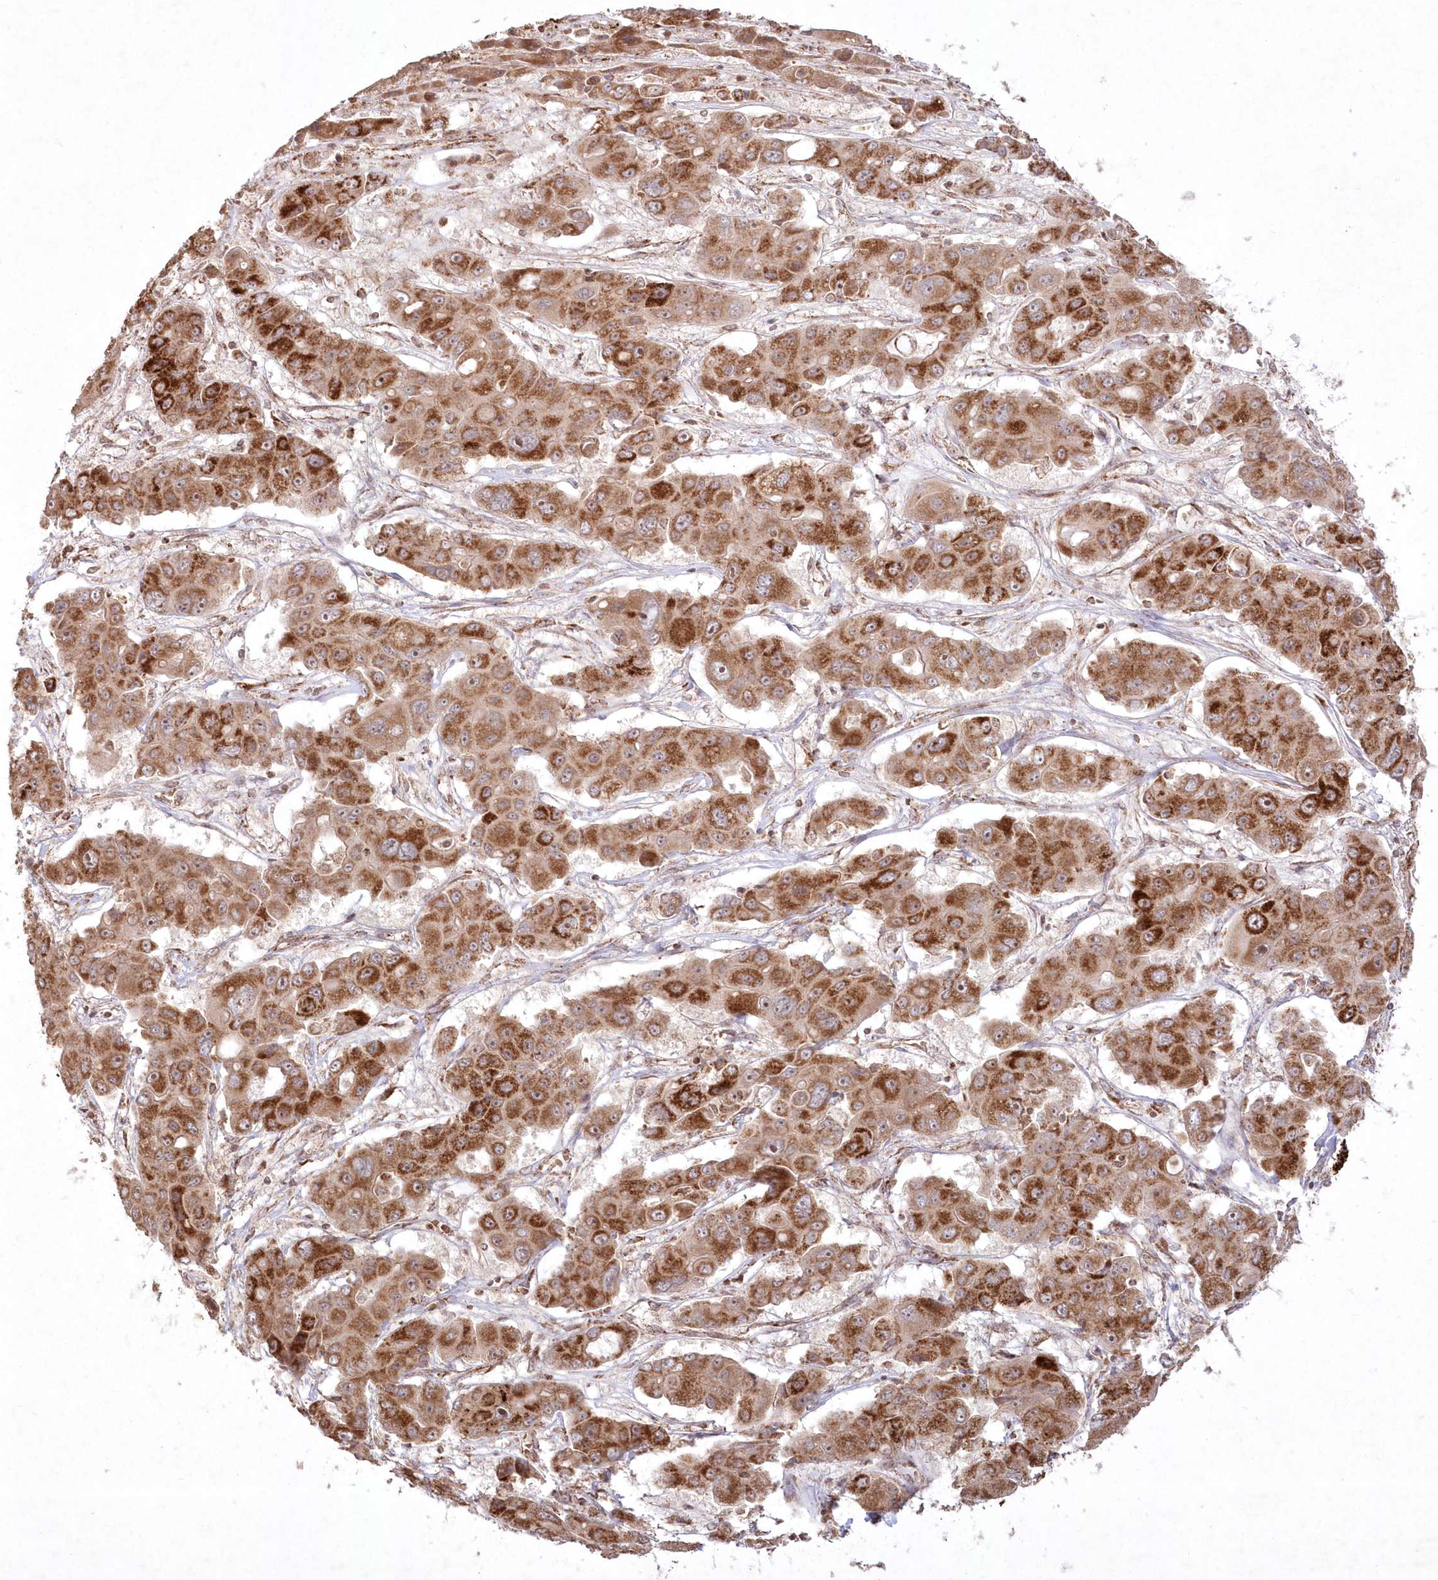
{"staining": {"intensity": "strong", "quantity": ">75%", "location": "cytoplasmic/membranous"}, "tissue": "liver cancer", "cell_type": "Tumor cells", "image_type": "cancer", "snomed": [{"axis": "morphology", "description": "Cholangiocarcinoma"}, {"axis": "topography", "description": "Liver"}], "caption": "Immunohistochemical staining of cholangiocarcinoma (liver) shows high levels of strong cytoplasmic/membranous expression in about >75% of tumor cells. The staining was performed using DAB (3,3'-diaminobenzidine) to visualize the protein expression in brown, while the nuclei were stained in blue with hematoxylin (Magnification: 20x).", "gene": "LRPPRC", "patient": {"sex": "male", "age": 67}}